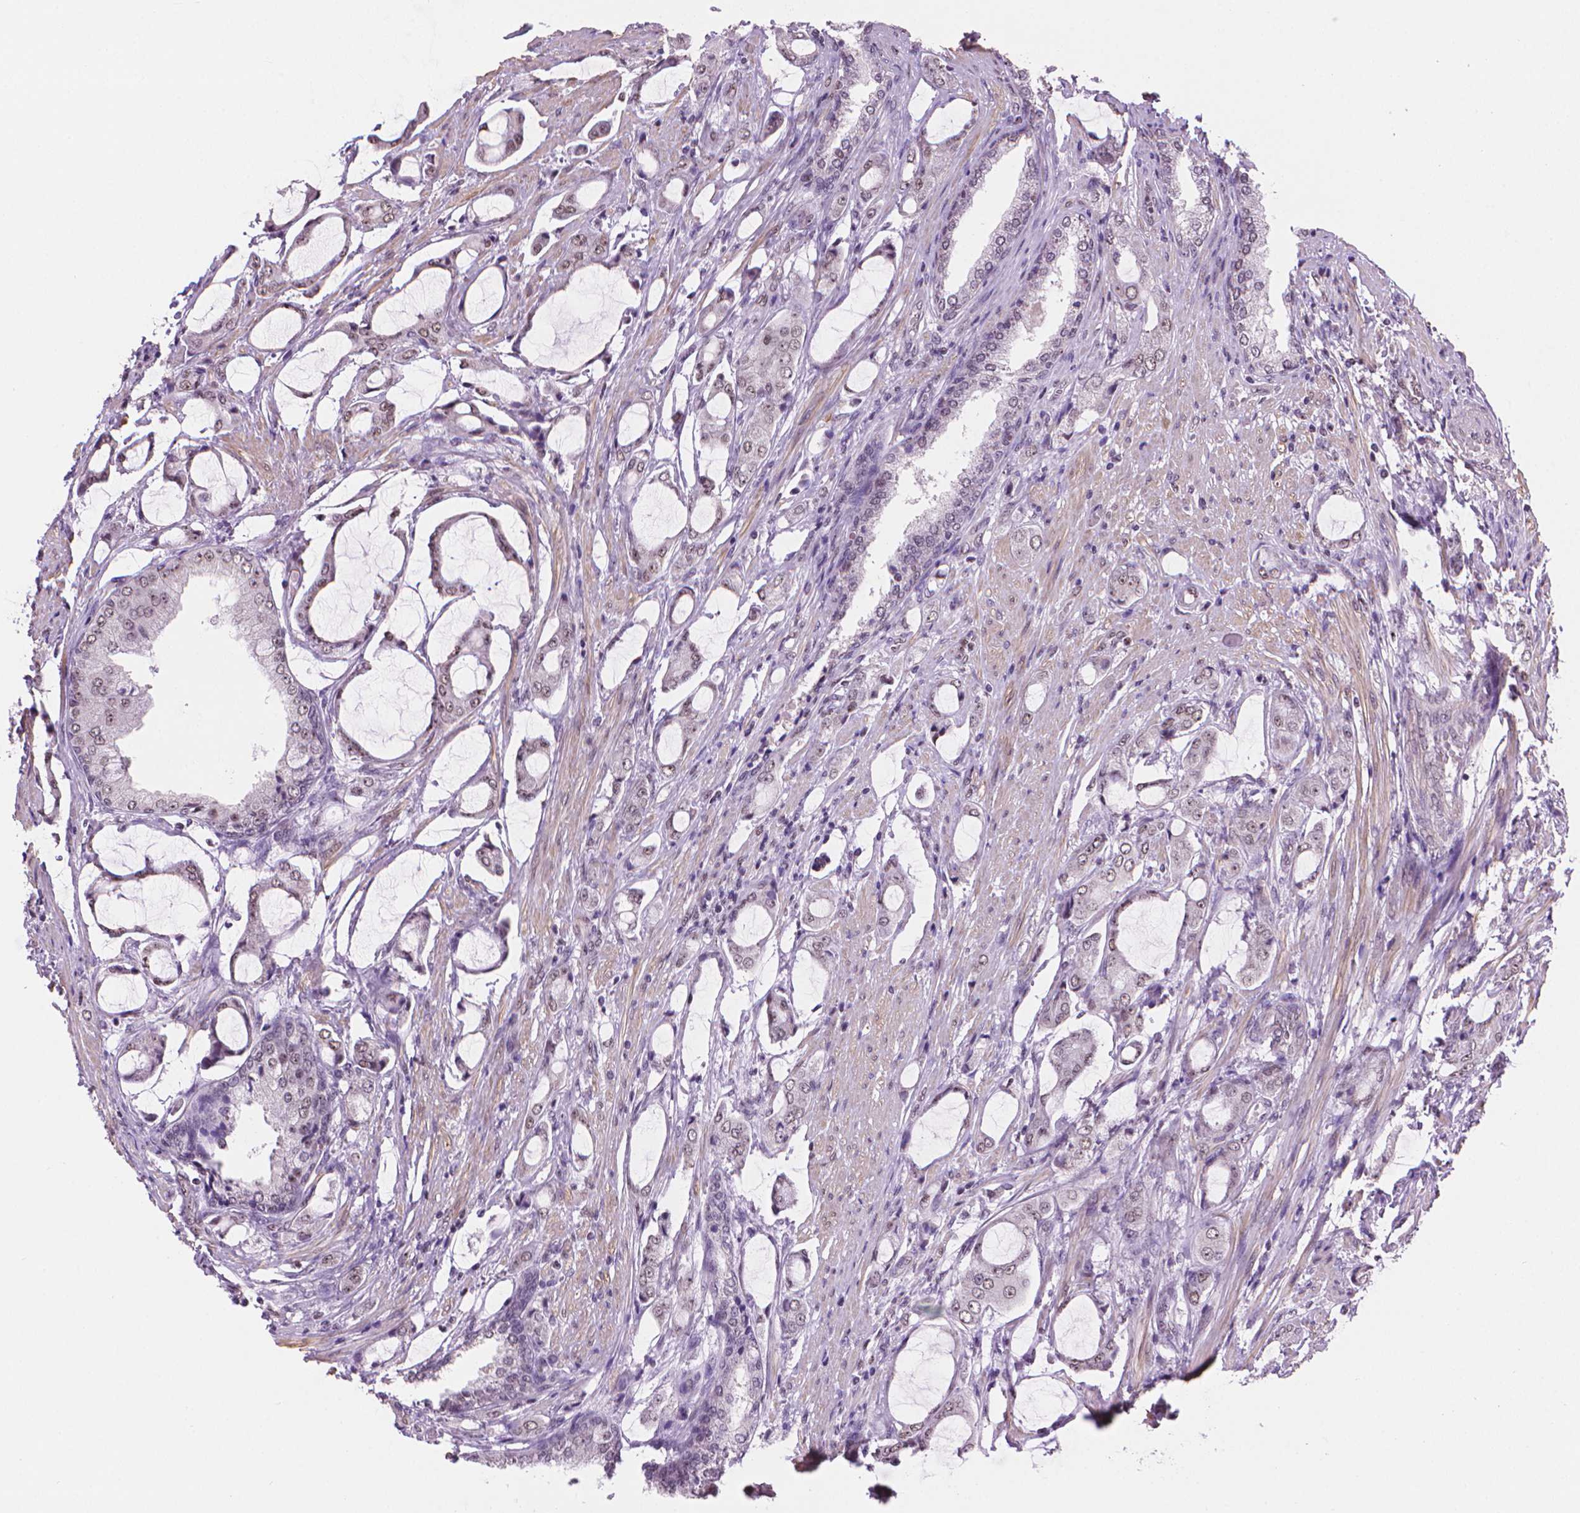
{"staining": {"intensity": "weak", "quantity": "<25%", "location": "nuclear"}, "tissue": "prostate cancer", "cell_type": "Tumor cells", "image_type": "cancer", "snomed": [{"axis": "morphology", "description": "Adenocarcinoma, NOS"}, {"axis": "topography", "description": "Prostate"}], "caption": "Tumor cells show no significant expression in adenocarcinoma (prostate).", "gene": "UBN1", "patient": {"sex": "male", "age": 63}}